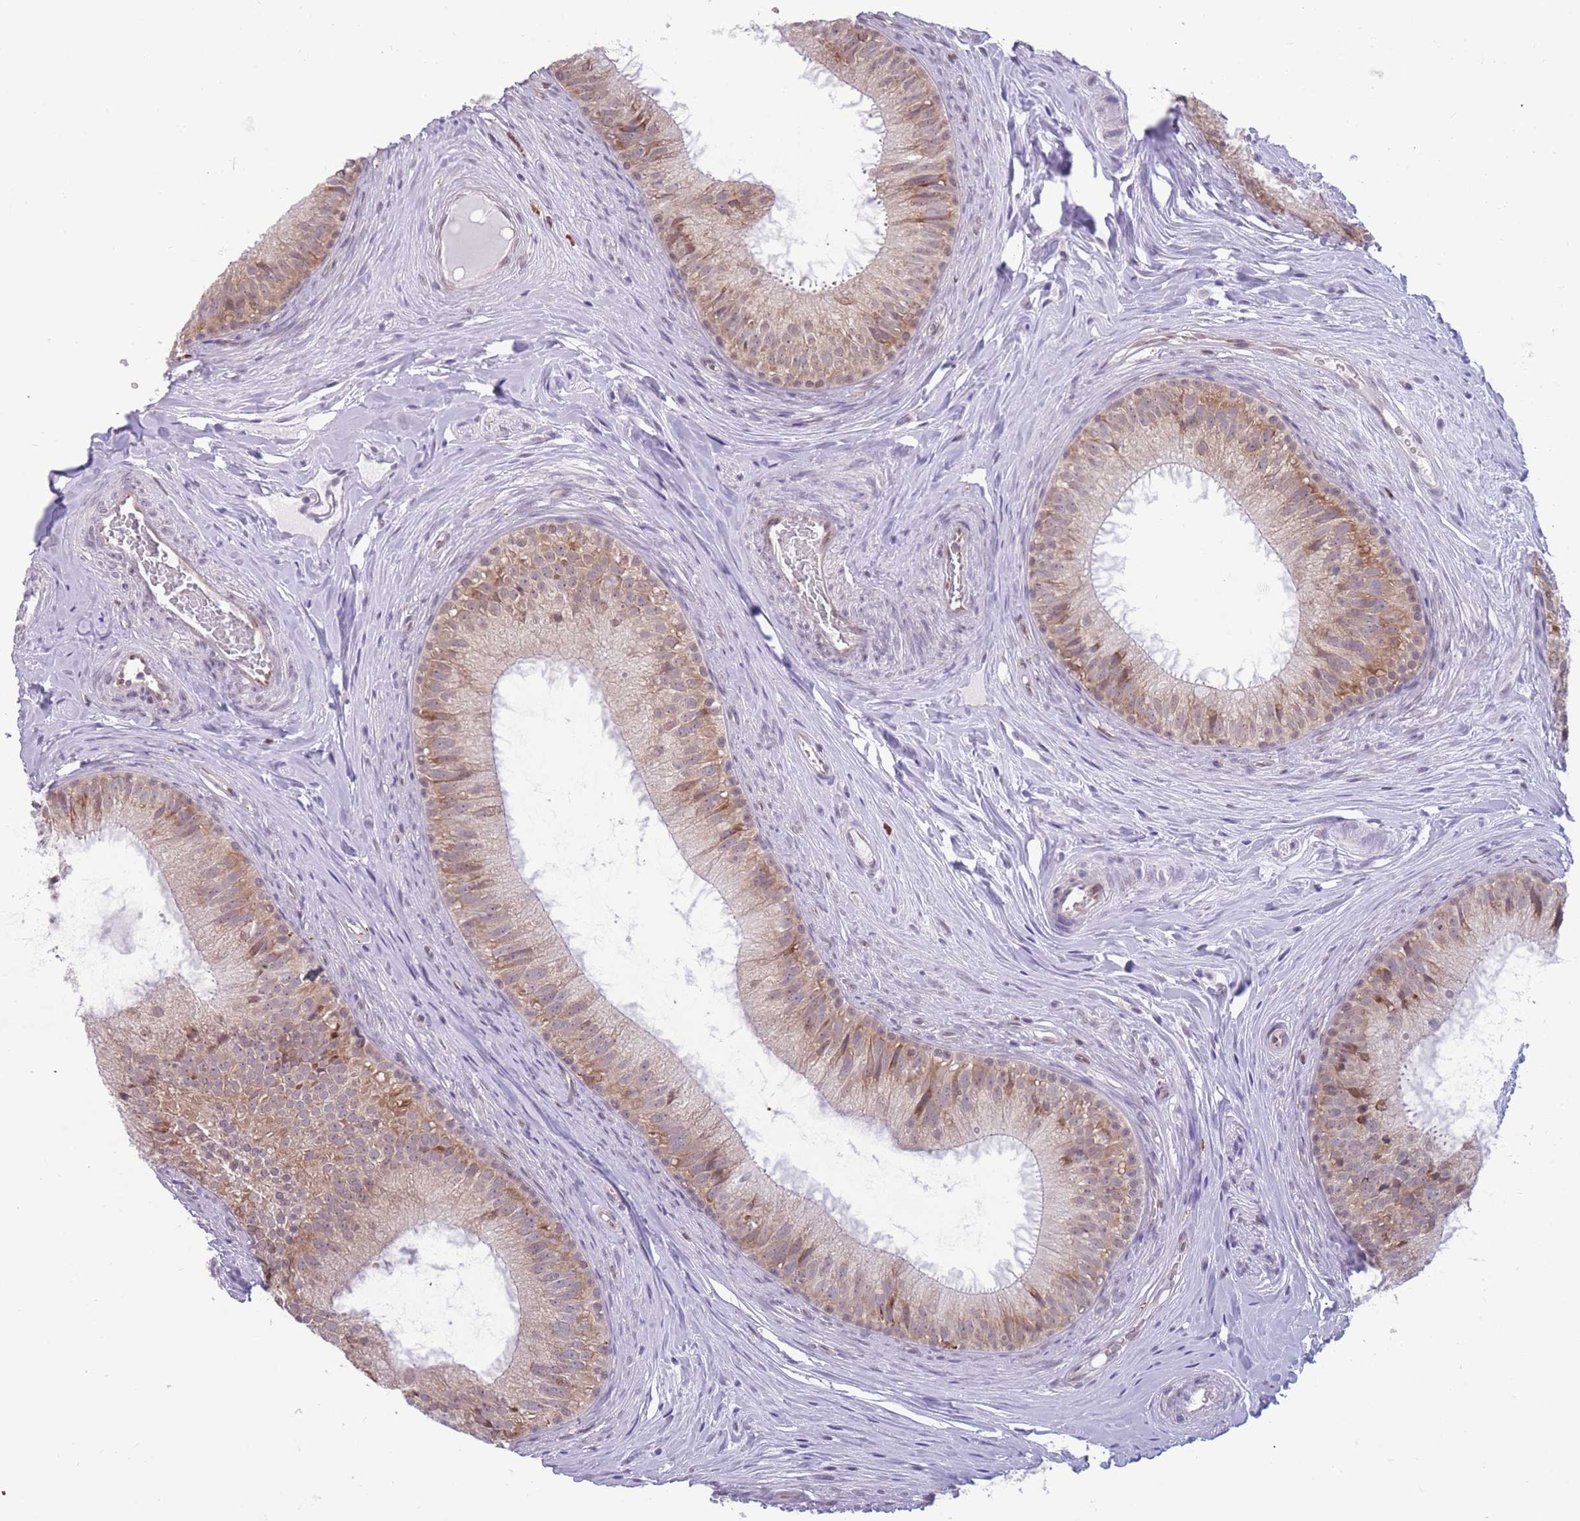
{"staining": {"intensity": "moderate", "quantity": "25%-75%", "location": "cytoplasmic/membranous"}, "tissue": "epididymis", "cell_type": "Glandular cells", "image_type": "normal", "snomed": [{"axis": "morphology", "description": "Normal tissue, NOS"}, {"axis": "topography", "description": "Epididymis"}], "caption": "High-power microscopy captured an immunohistochemistry histopathology image of benign epididymis, revealing moderate cytoplasmic/membranous staining in about 25%-75% of glandular cells. (DAB IHC, brown staining for protein, blue staining for nuclei).", "gene": "TMEM121", "patient": {"sex": "male", "age": 34}}